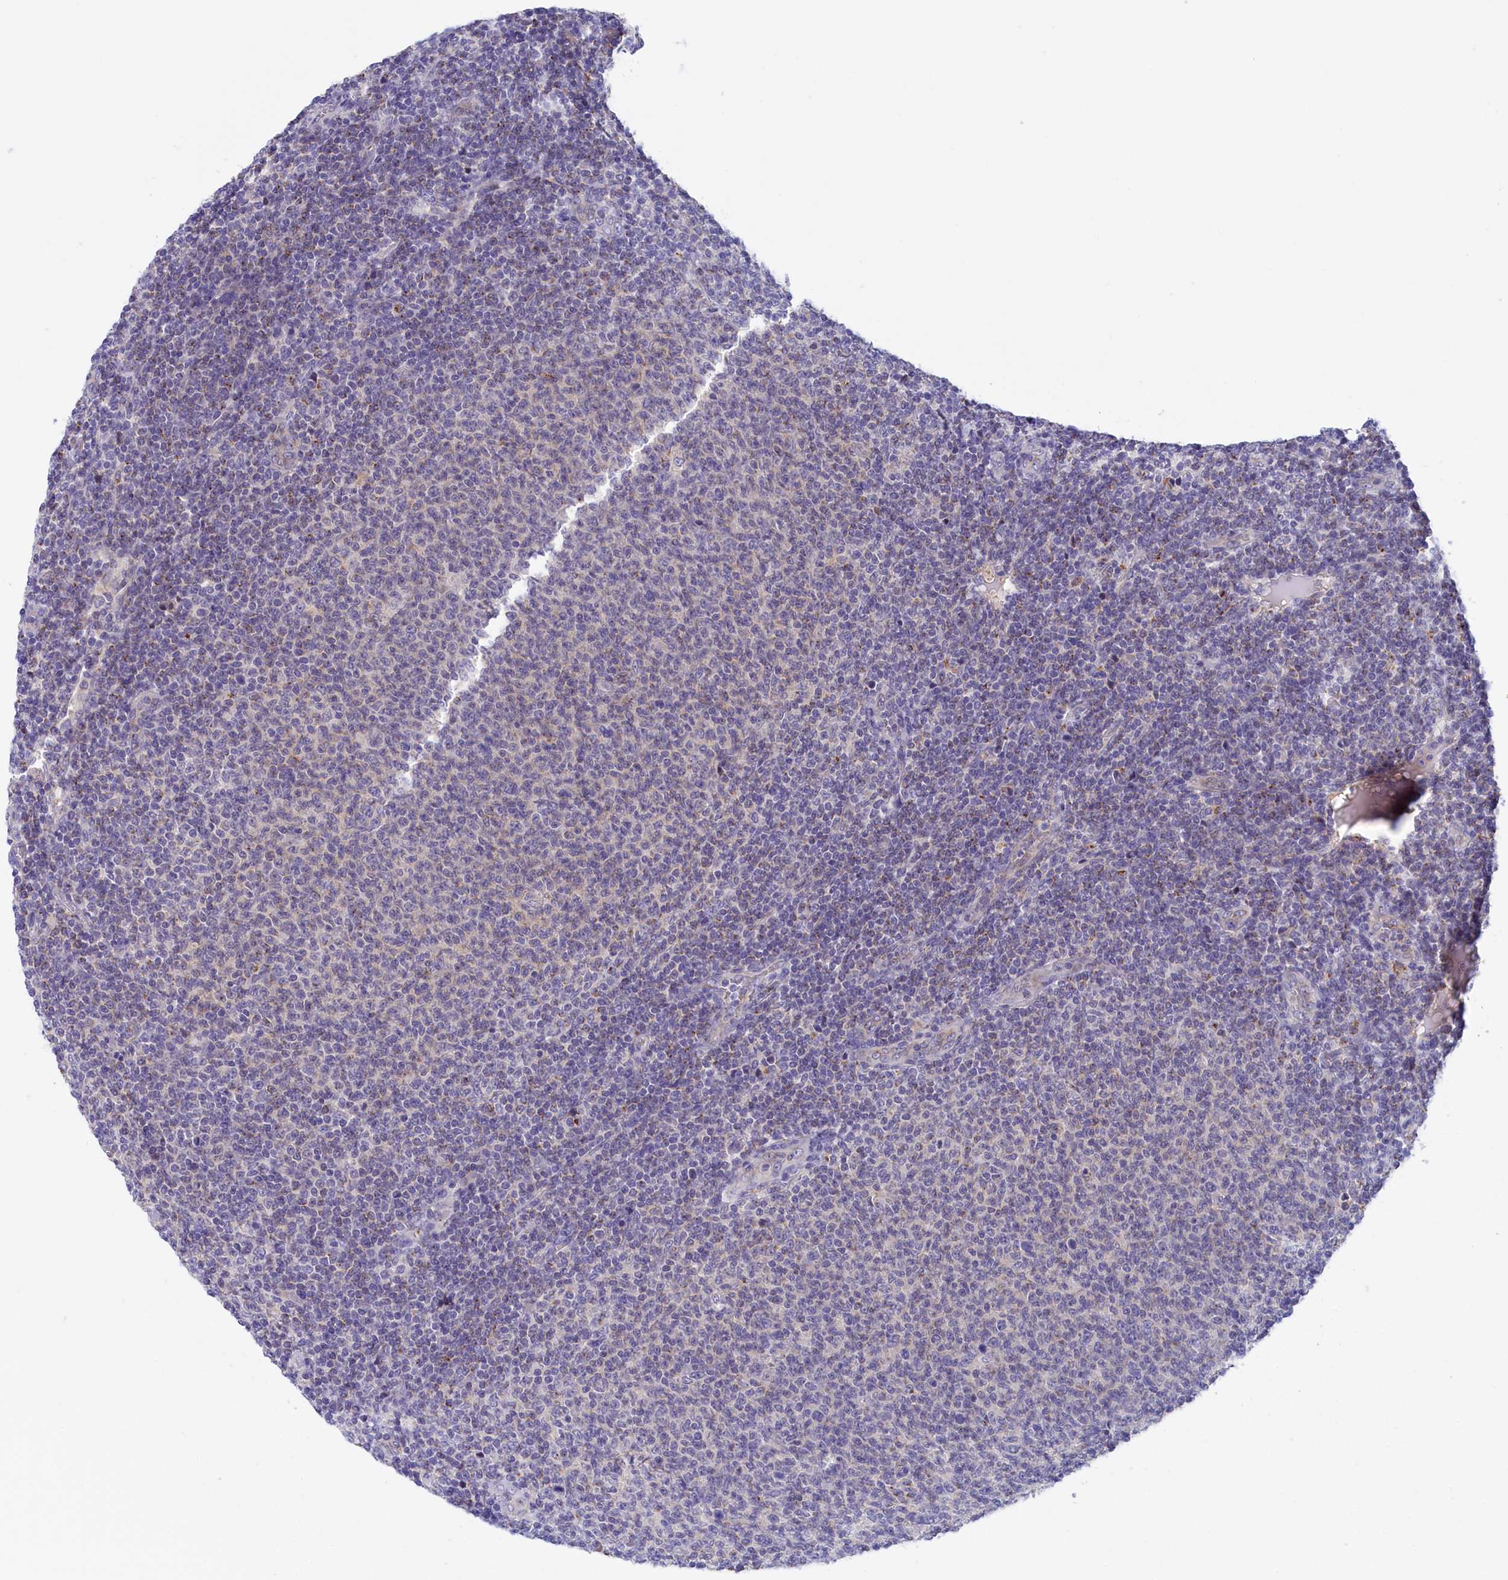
{"staining": {"intensity": "negative", "quantity": "none", "location": "none"}, "tissue": "lymphoma", "cell_type": "Tumor cells", "image_type": "cancer", "snomed": [{"axis": "morphology", "description": "Malignant lymphoma, non-Hodgkin's type, Low grade"}, {"axis": "topography", "description": "Lymph node"}], "caption": "A histopathology image of malignant lymphoma, non-Hodgkin's type (low-grade) stained for a protein demonstrates no brown staining in tumor cells. Brightfield microscopy of immunohistochemistry (IHC) stained with DAB (3,3'-diaminobenzidine) (brown) and hematoxylin (blue), captured at high magnification.", "gene": "STYX", "patient": {"sex": "male", "age": 66}}